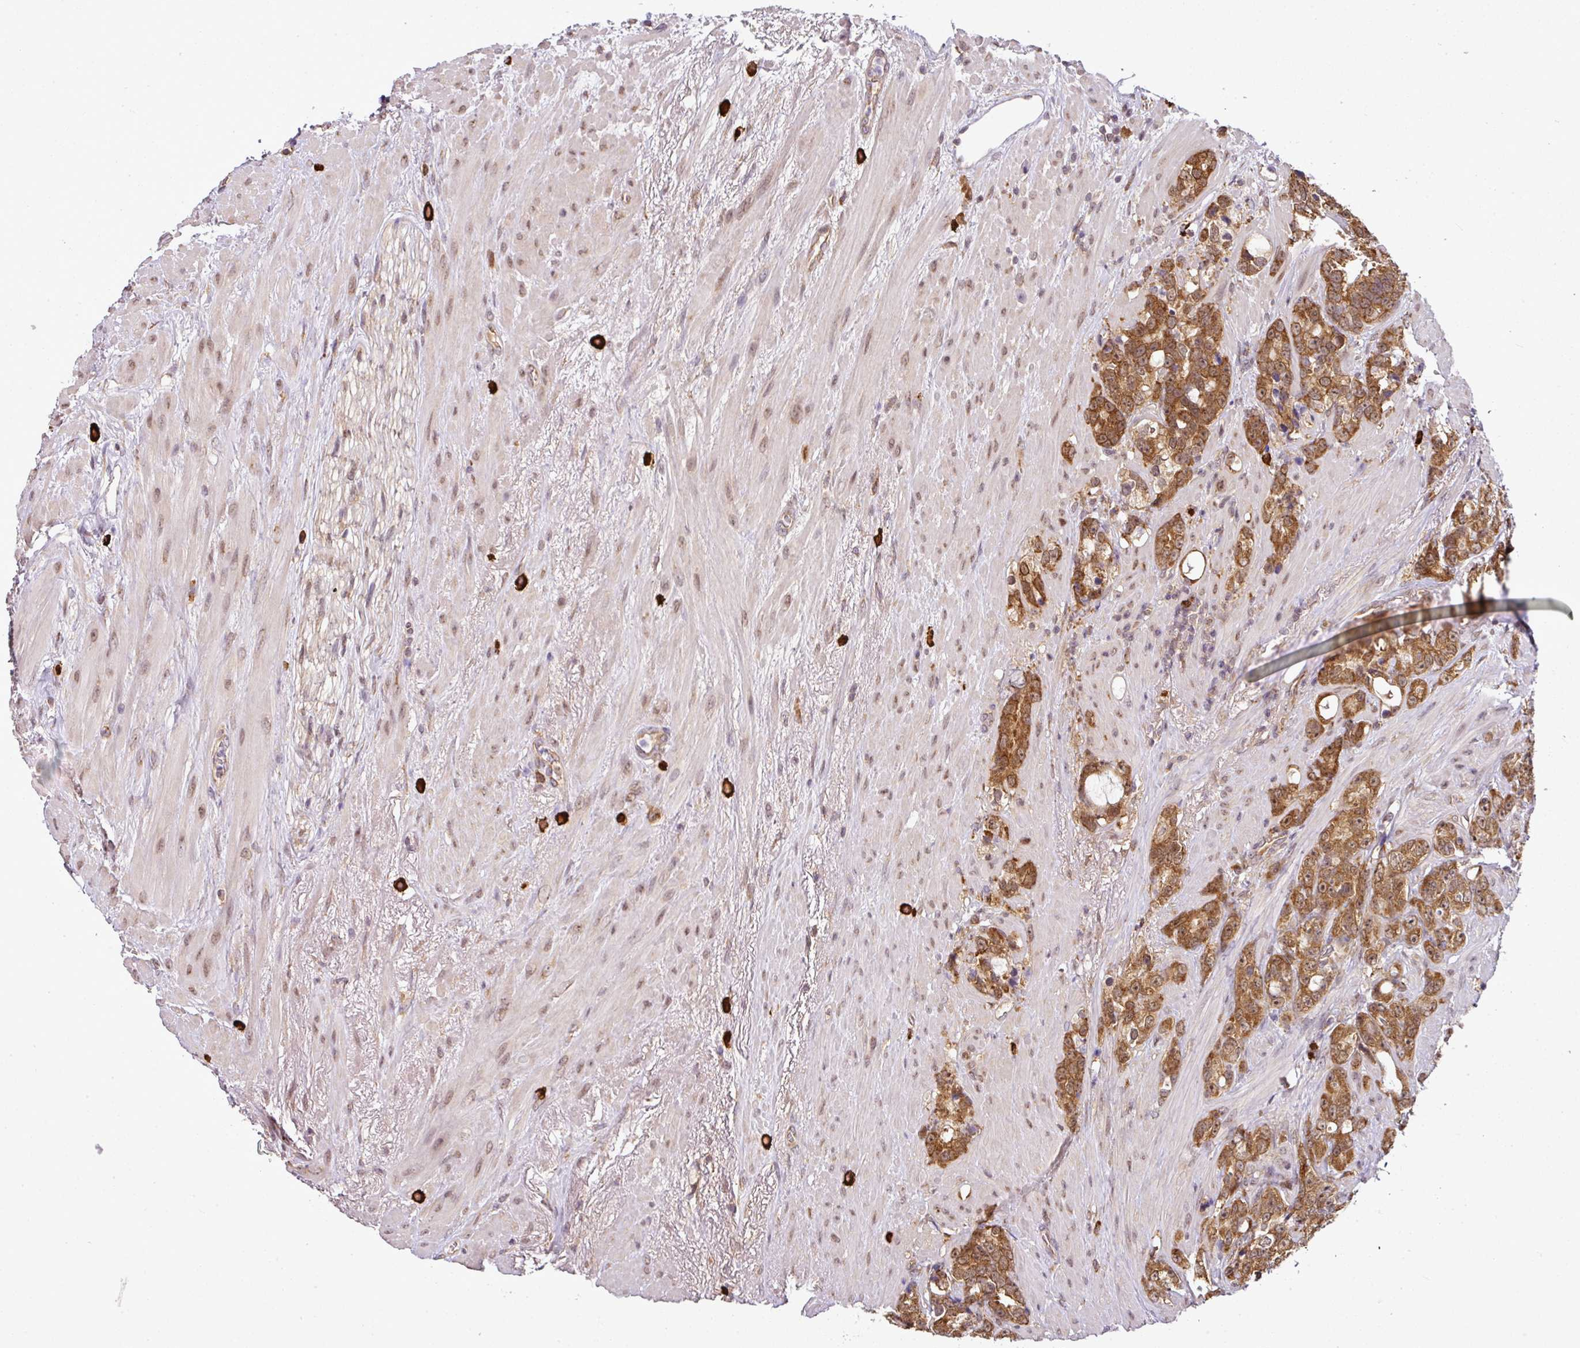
{"staining": {"intensity": "strong", "quantity": ">75%", "location": "cytoplasmic/membranous"}, "tissue": "prostate cancer", "cell_type": "Tumor cells", "image_type": "cancer", "snomed": [{"axis": "morphology", "description": "Adenocarcinoma, High grade"}, {"axis": "topography", "description": "Prostate"}], "caption": "Human prostate adenocarcinoma (high-grade) stained with a brown dye reveals strong cytoplasmic/membranous positive positivity in approximately >75% of tumor cells.", "gene": "RBM4B", "patient": {"sex": "male", "age": 74}}